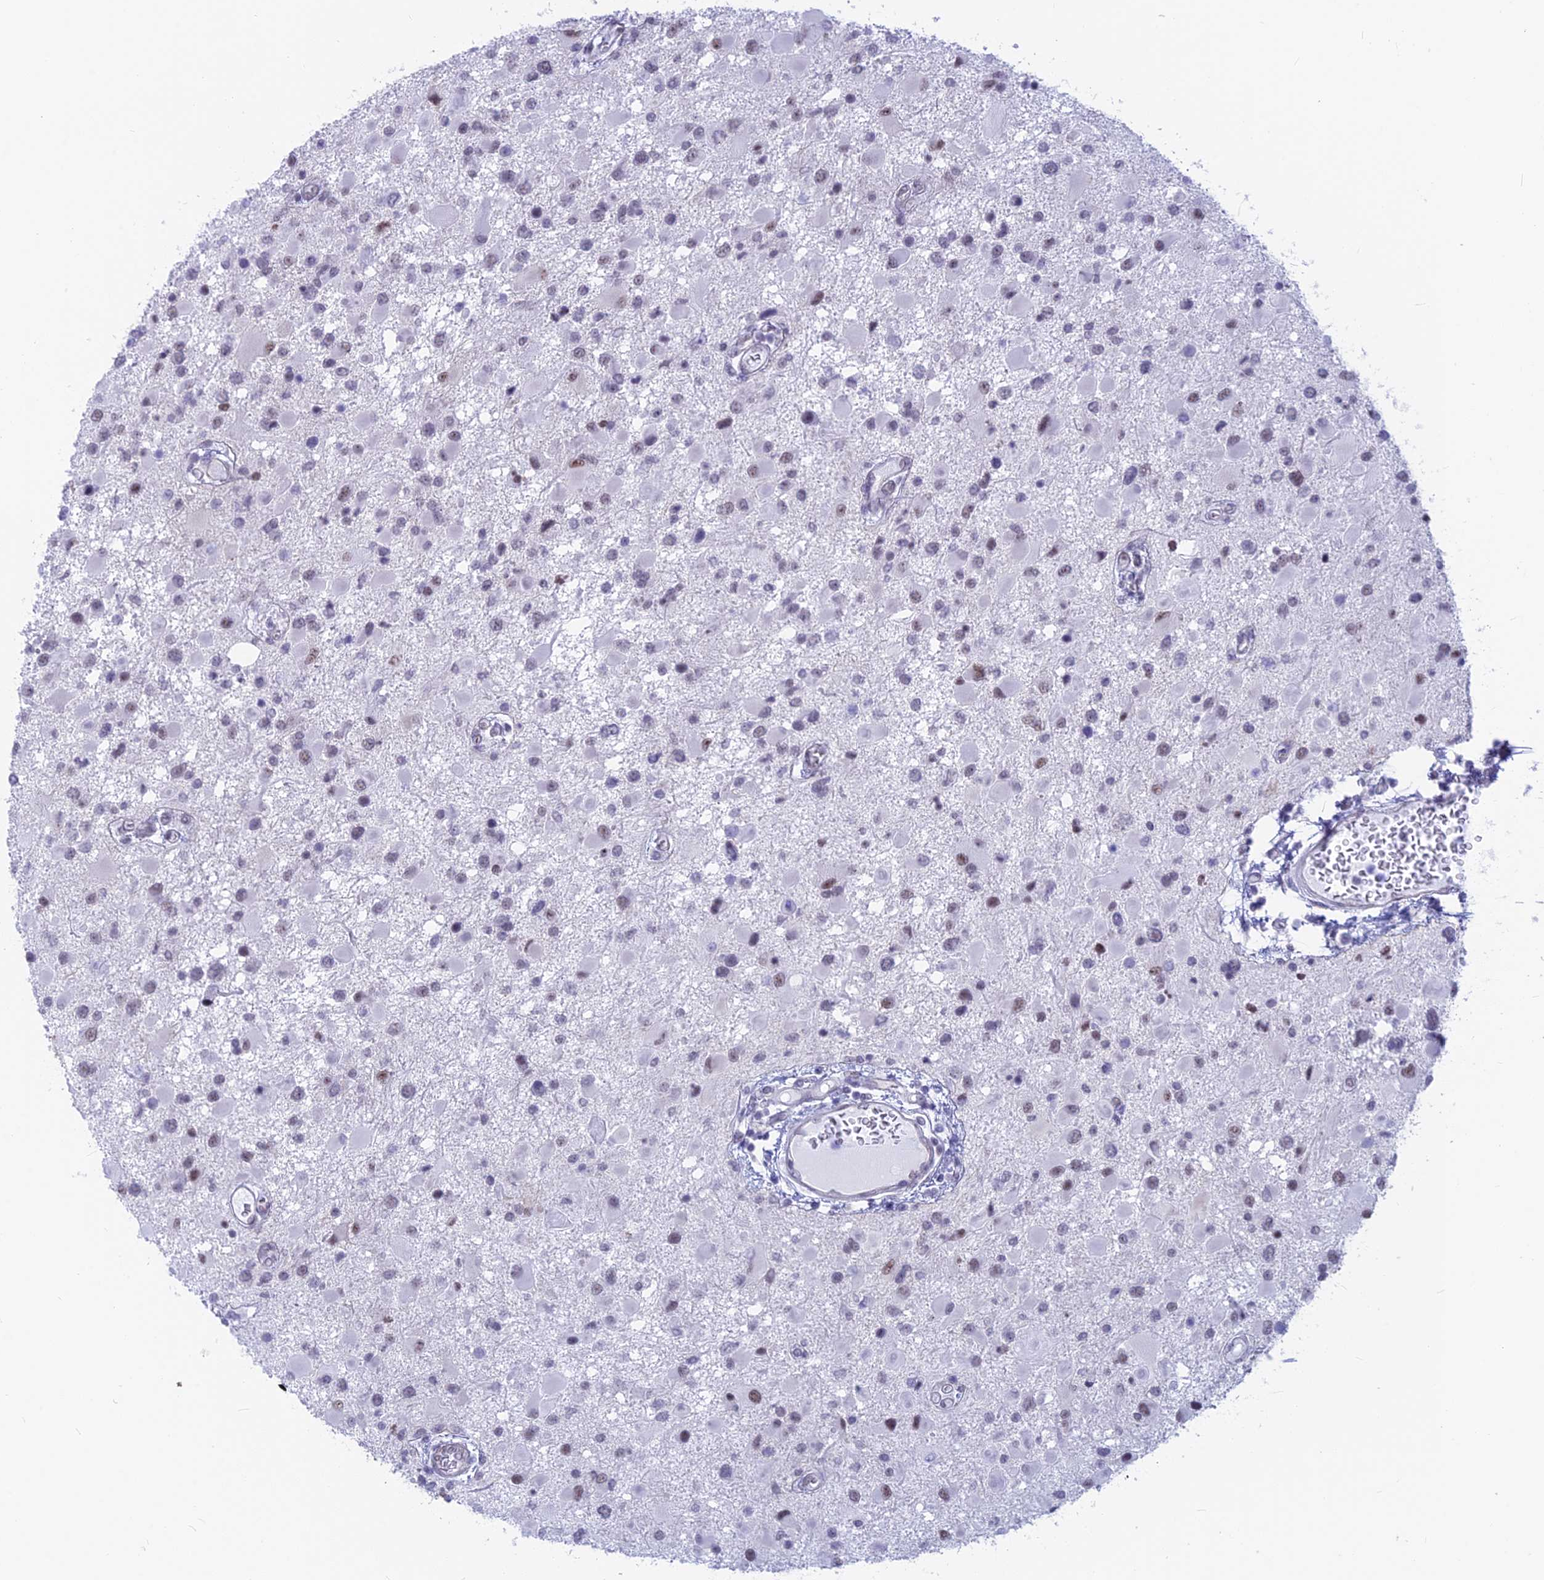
{"staining": {"intensity": "weak", "quantity": "25%-75%", "location": "nuclear"}, "tissue": "glioma", "cell_type": "Tumor cells", "image_type": "cancer", "snomed": [{"axis": "morphology", "description": "Glioma, malignant, High grade"}, {"axis": "topography", "description": "Brain"}], "caption": "A histopathology image of human glioma stained for a protein displays weak nuclear brown staining in tumor cells.", "gene": "SRSF5", "patient": {"sex": "male", "age": 53}}